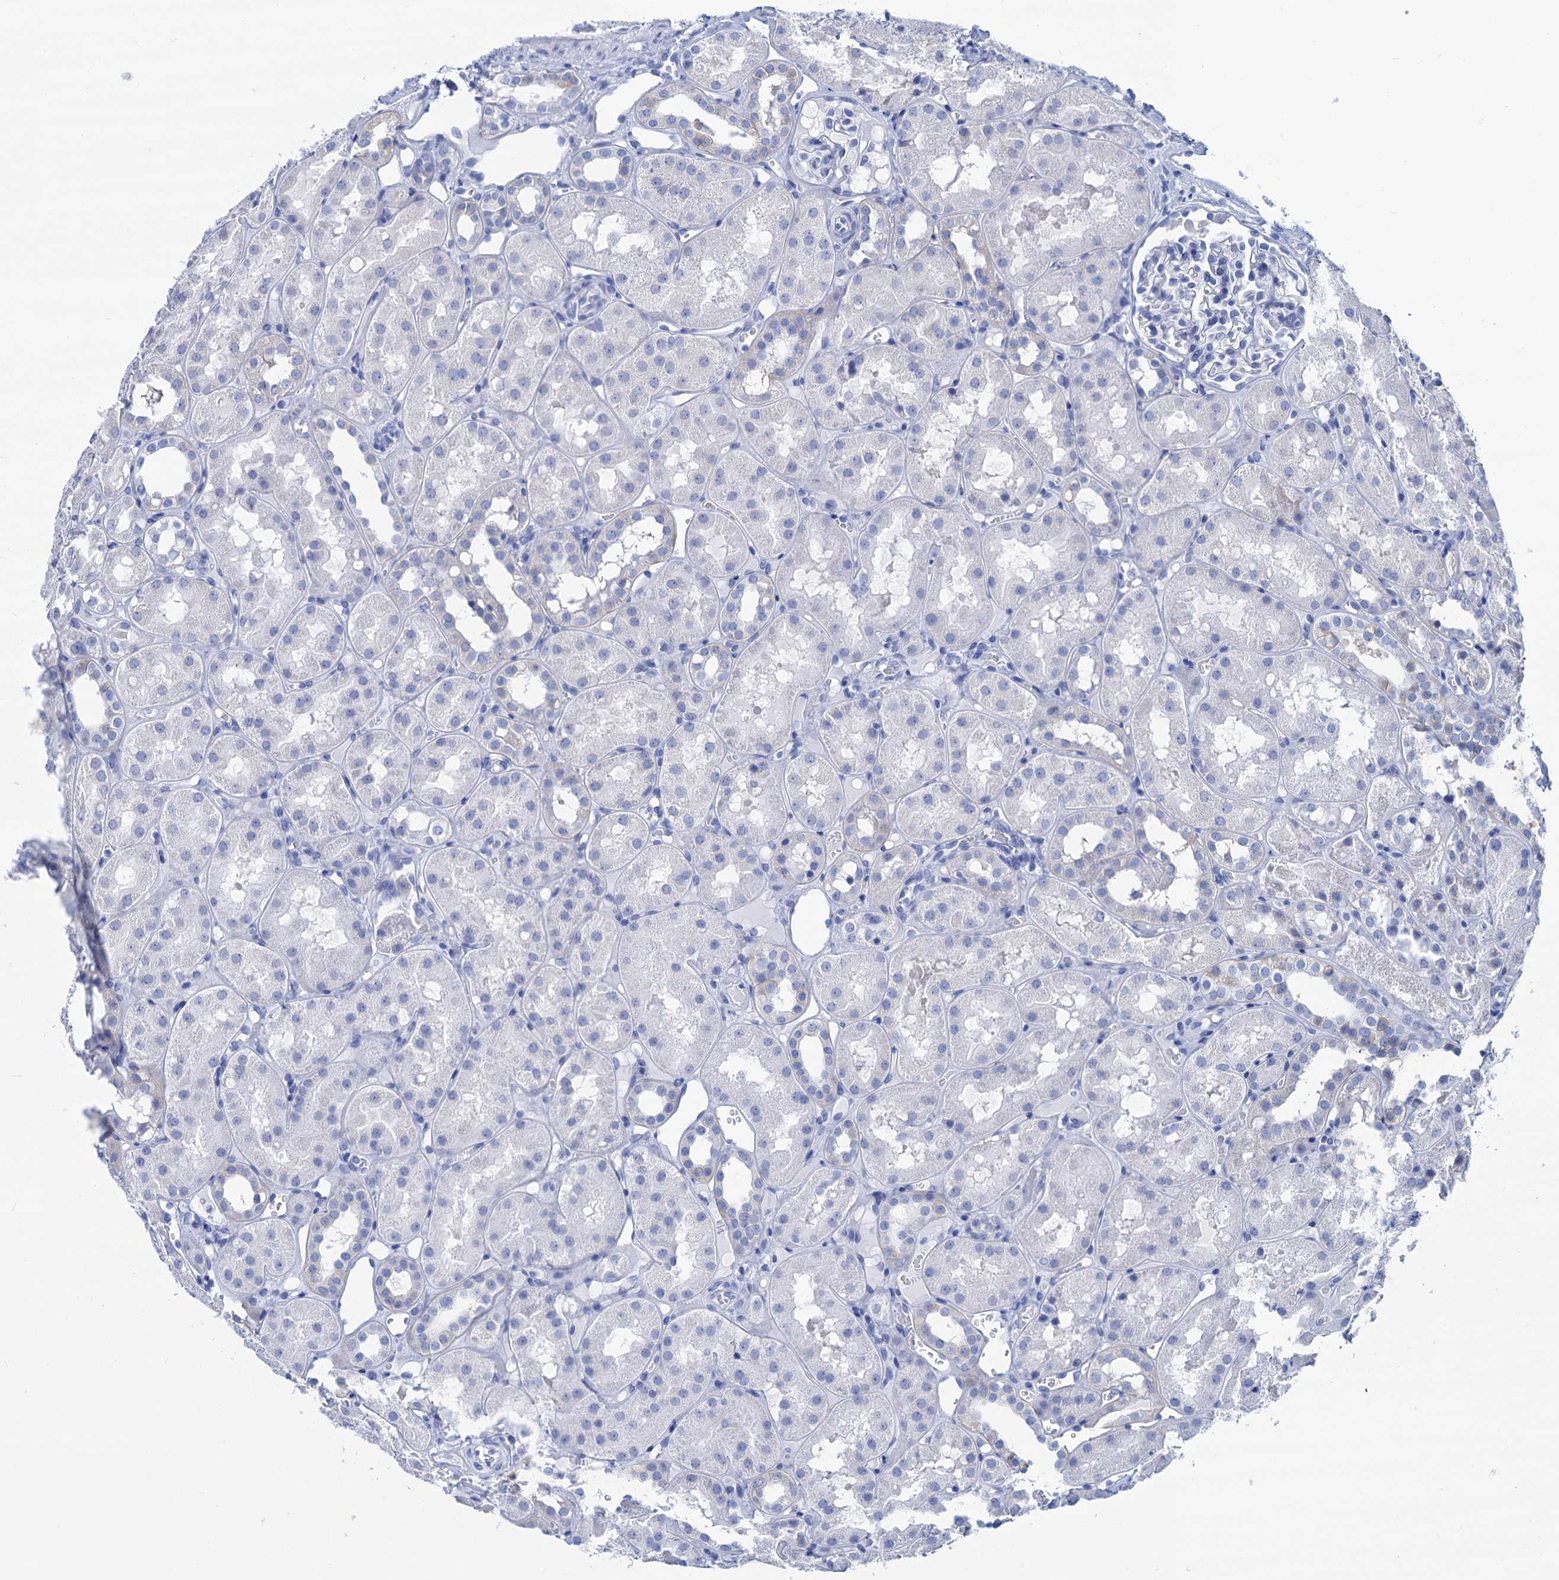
{"staining": {"intensity": "negative", "quantity": "none", "location": "none"}, "tissue": "kidney", "cell_type": "Cells in glomeruli", "image_type": "normal", "snomed": [{"axis": "morphology", "description": "Normal tissue, NOS"}, {"axis": "topography", "description": "Kidney"}], "caption": "The image shows no significant positivity in cells in glomeruli of kidney. Brightfield microscopy of IHC stained with DAB (brown) and hematoxylin (blue), captured at high magnification.", "gene": "CABYR", "patient": {"sex": "male", "age": 16}}